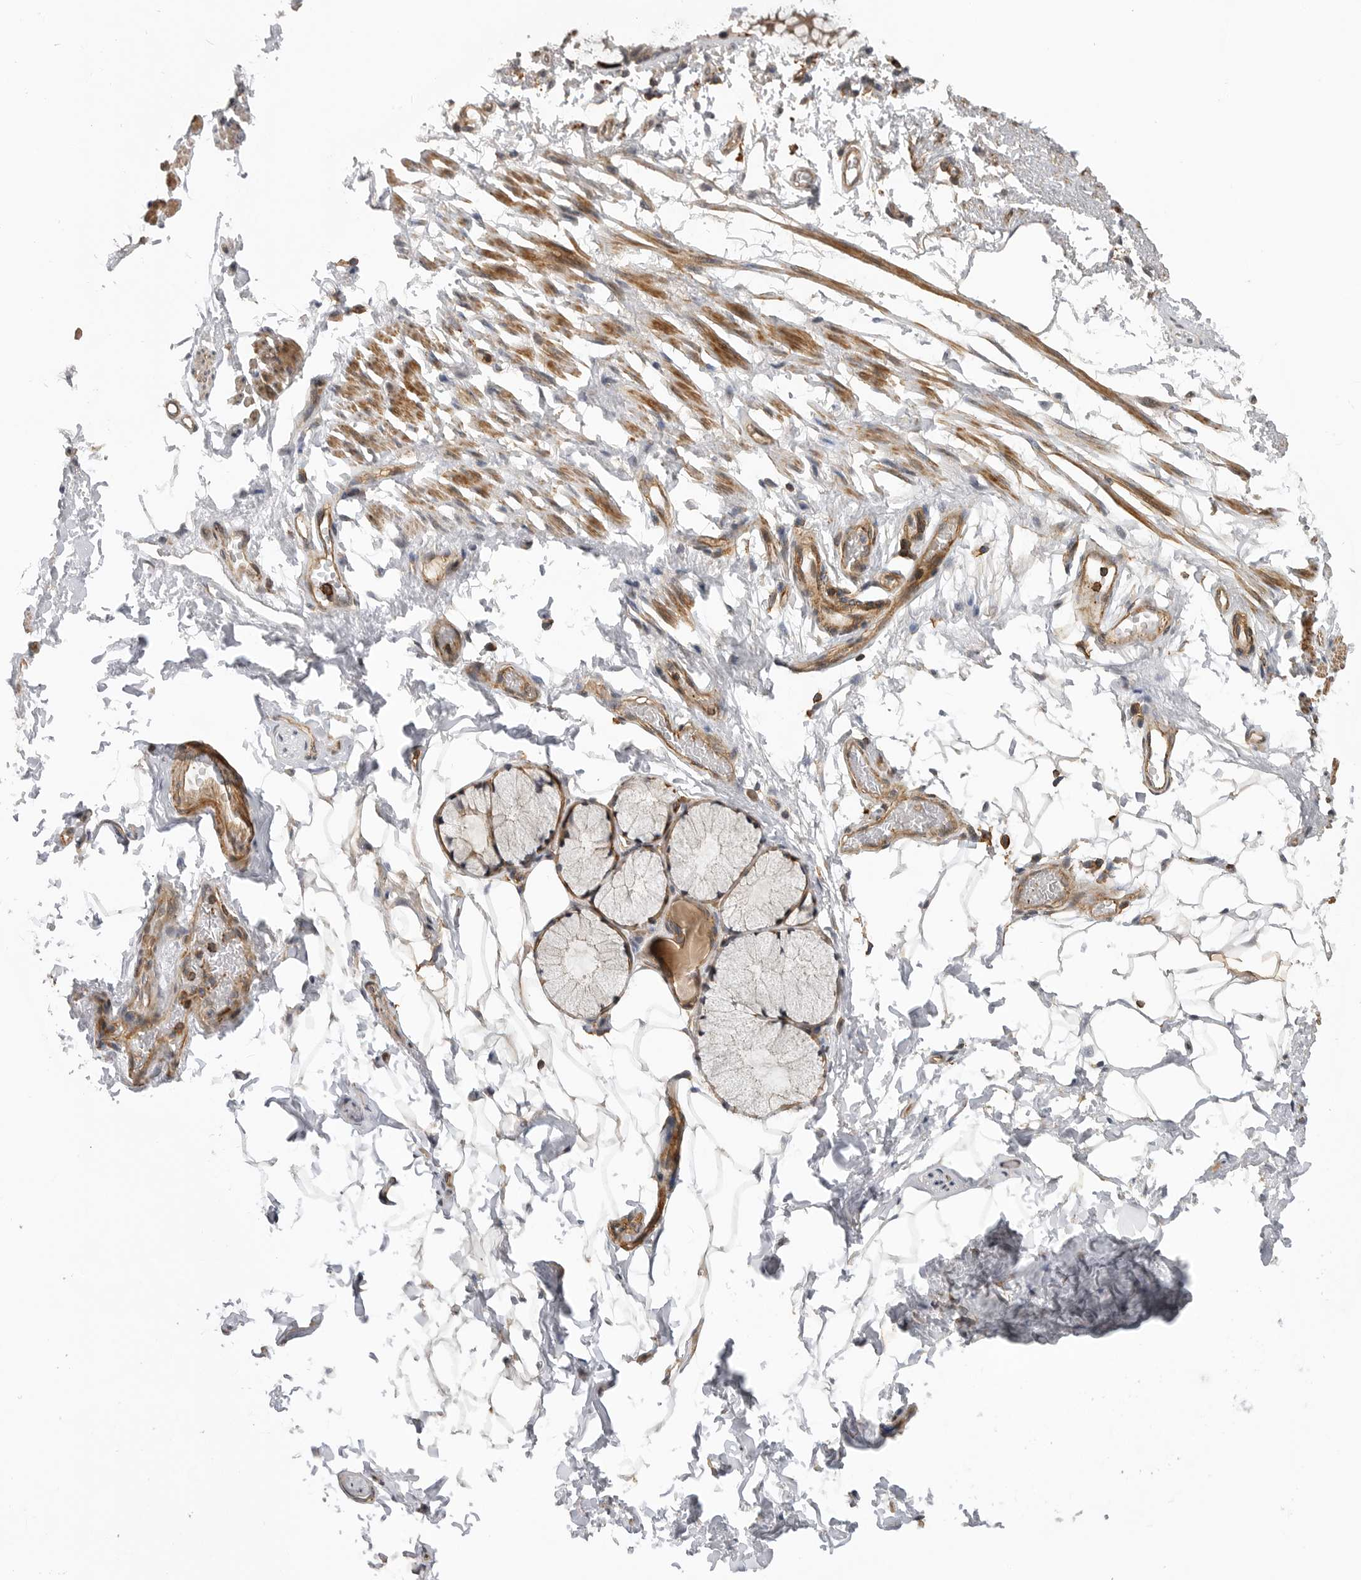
{"staining": {"intensity": "strong", "quantity": ">75%", "location": "cytoplasmic/membranous"}, "tissue": "adipose tissue", "cell_type": "Adipocytes", "image_type": "normal", "snomed": [{"axis": "morphology", "description": "Normal tissue, NOS"}, {"axis": "topography", "description": "Cartilage tissue"}, {"axis": "topography", "description": "Bronchus"}], "caption": "Immunohistochemistry (IHC) histopathology image of benign human adipose tissue stained for a protein (brown), which demonstrates high levels of strong cytoplasmic/membranous staining in about >75% of adipocytes.", "gene": "TRIM56", "patient": {"sex": "female", "age": 73}}